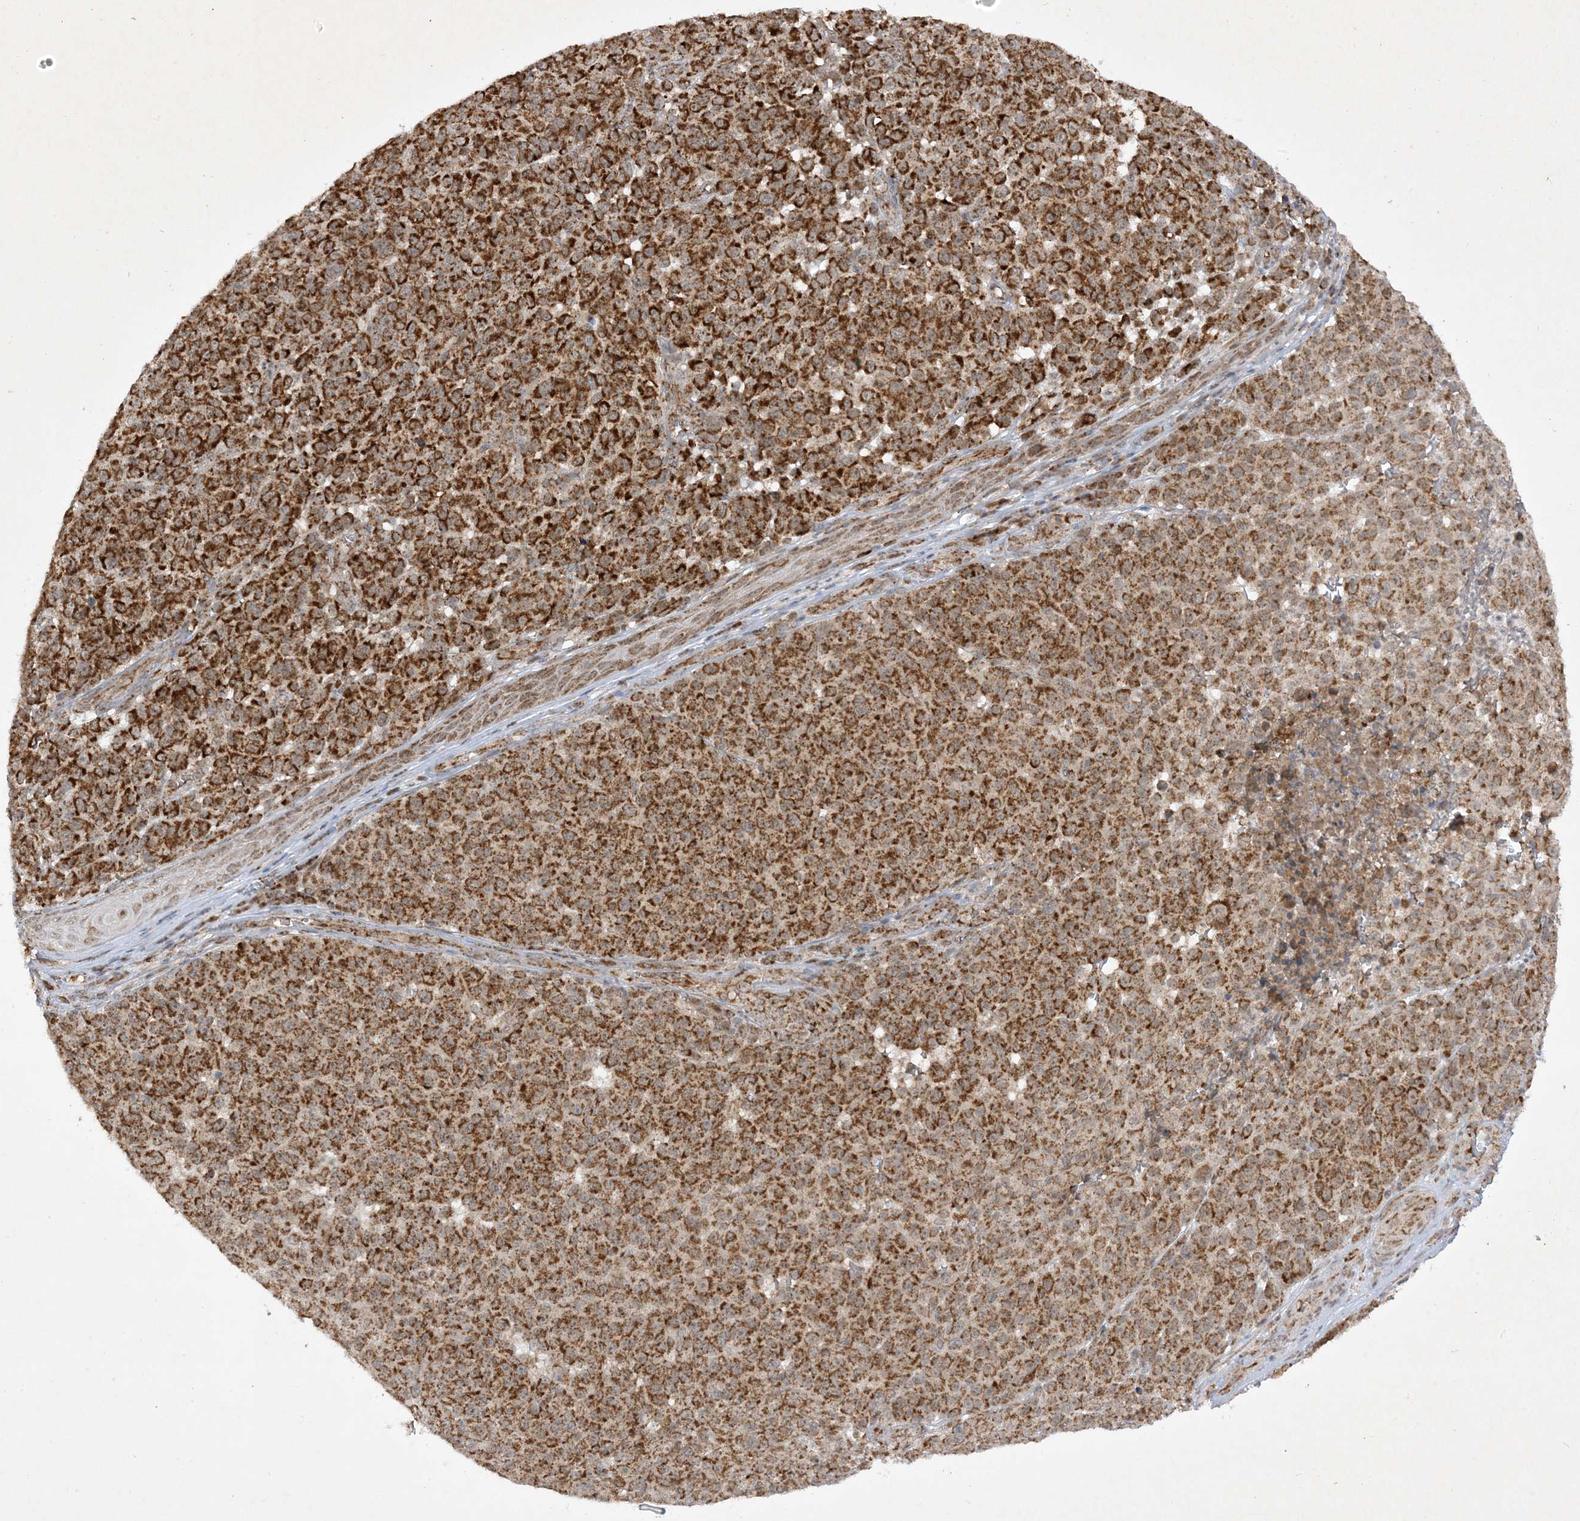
{"staining": {"intensity": "strong", "quantity": ">75%", "location": "cytoplasmic/membranous"}, "tissue": "melanoma", "cell_type": "Tumor cells", "image_type": "cancer", "snomed": [{"axis": "morphology", "description": "Malignant melanoma, NOS"}, {"axis": "topography", "description": "Skin"}], "caption": "Immunohistochemistry (IHC) micrograph of neoplastic tissue: melanoma stained using immunohistochemistry (IHC) exhibits high levels of strong protein expression localized specifically in the cytoplasmic/membranous of tumor cells, appearing as a cytoplasmic/membranous brown color.", "gene": "NDUFAF3", "patient": {"sex": "male", "age": 49}}